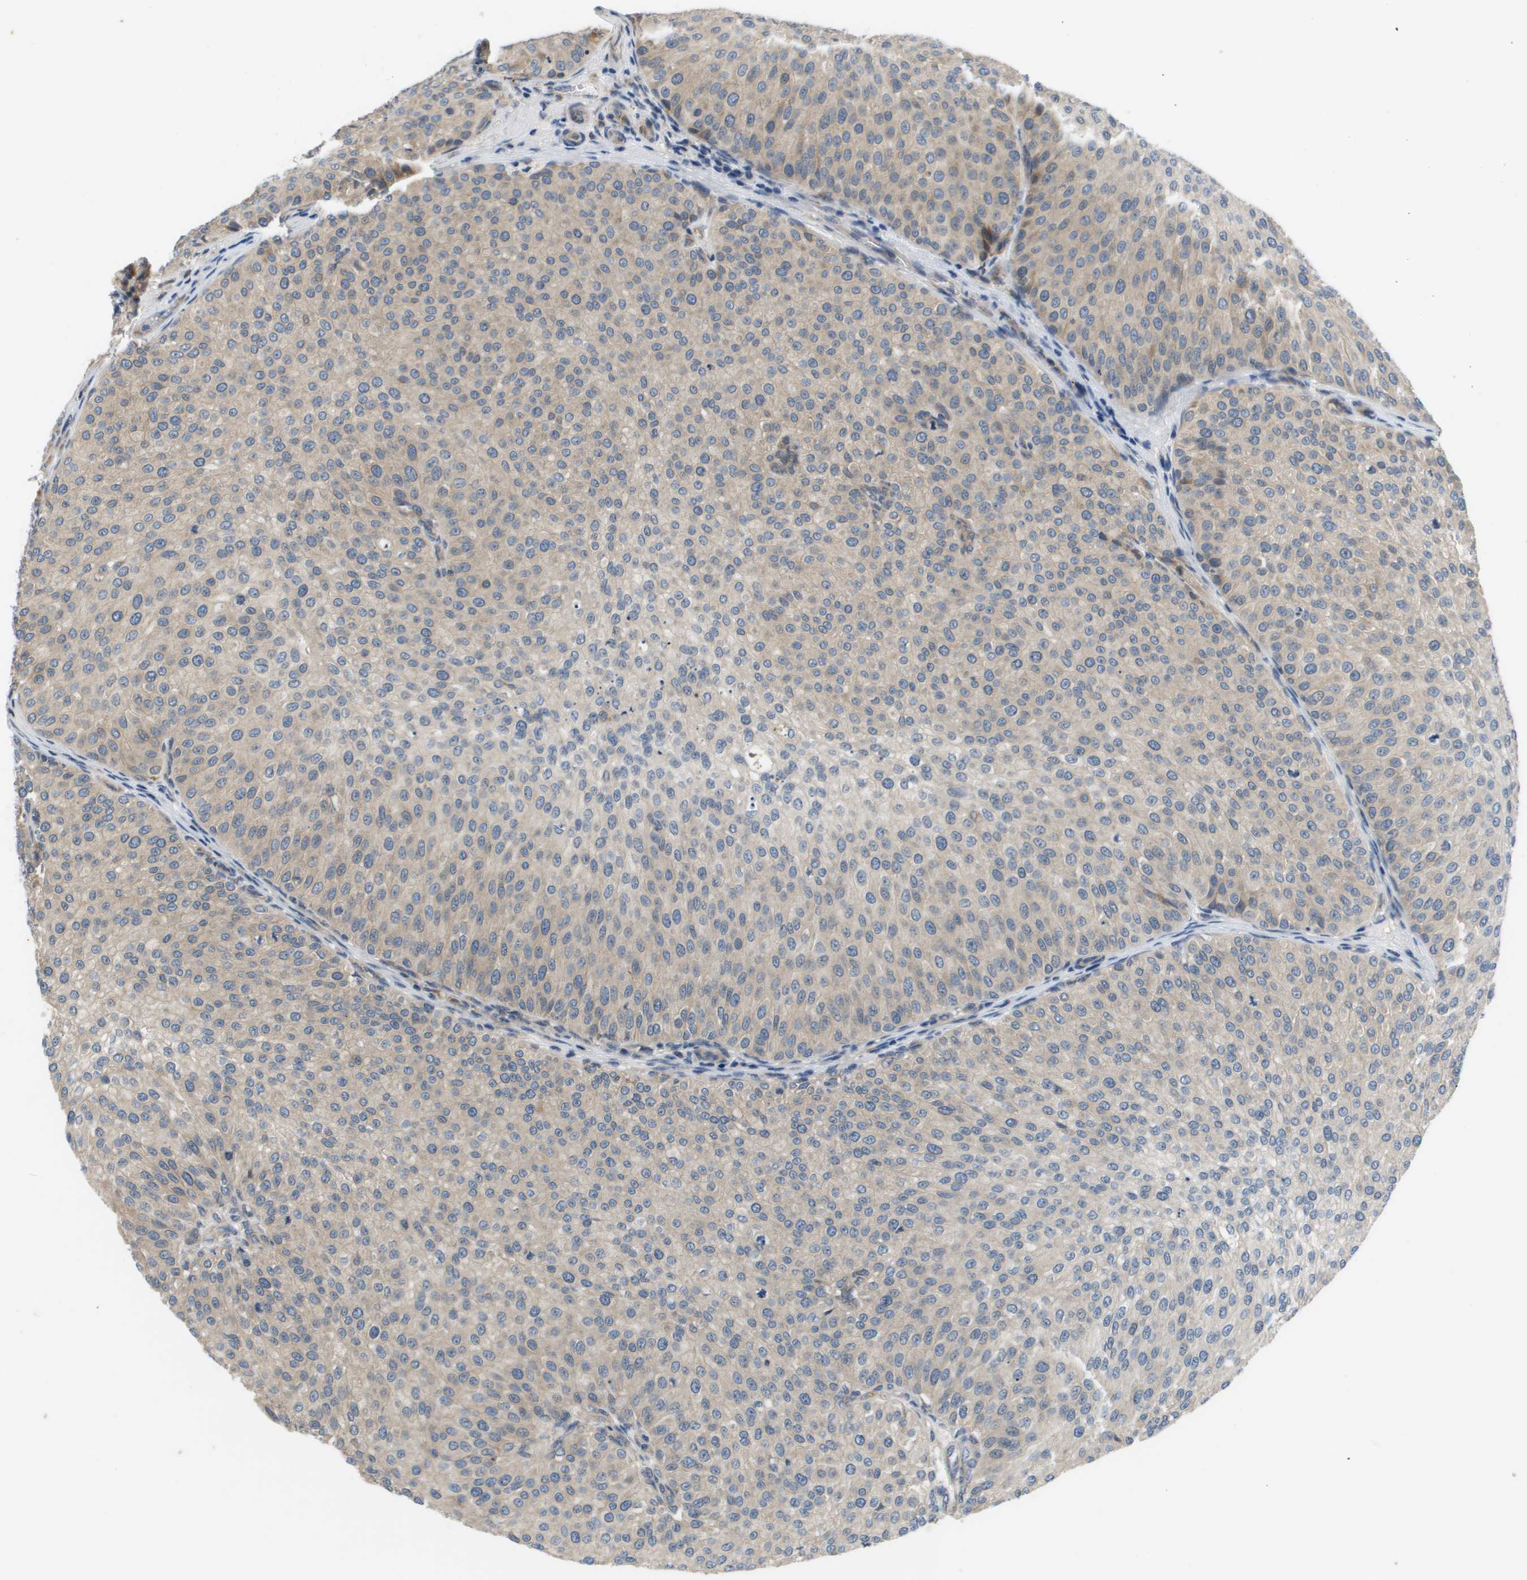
{"staining": {"intensity": "weak", "quantity": "<25%", "location": "cytoplasmic/membranous"}, "tissue": "urothelial cancer", "cell_type": "Tumor cells", "image_type": "cancer", "snomed": [{"axis": "morphology", "description": "Urothelial carcinoma, Low grade"}, {"axis": "topography", "description": "Smooth muscle"}, {"axis": "topography", "description": "Urinary bladder"}], "caption": "DAB immunohistochemical staining of human urothelial cancer displays no significant staining in tumor cells. (DAB immunohistochemistry (IHC) visualized using brightfield microscopy, high magnification).", "gene": "SLC25A20", "patient": {"sex": "male", "age": 60}}